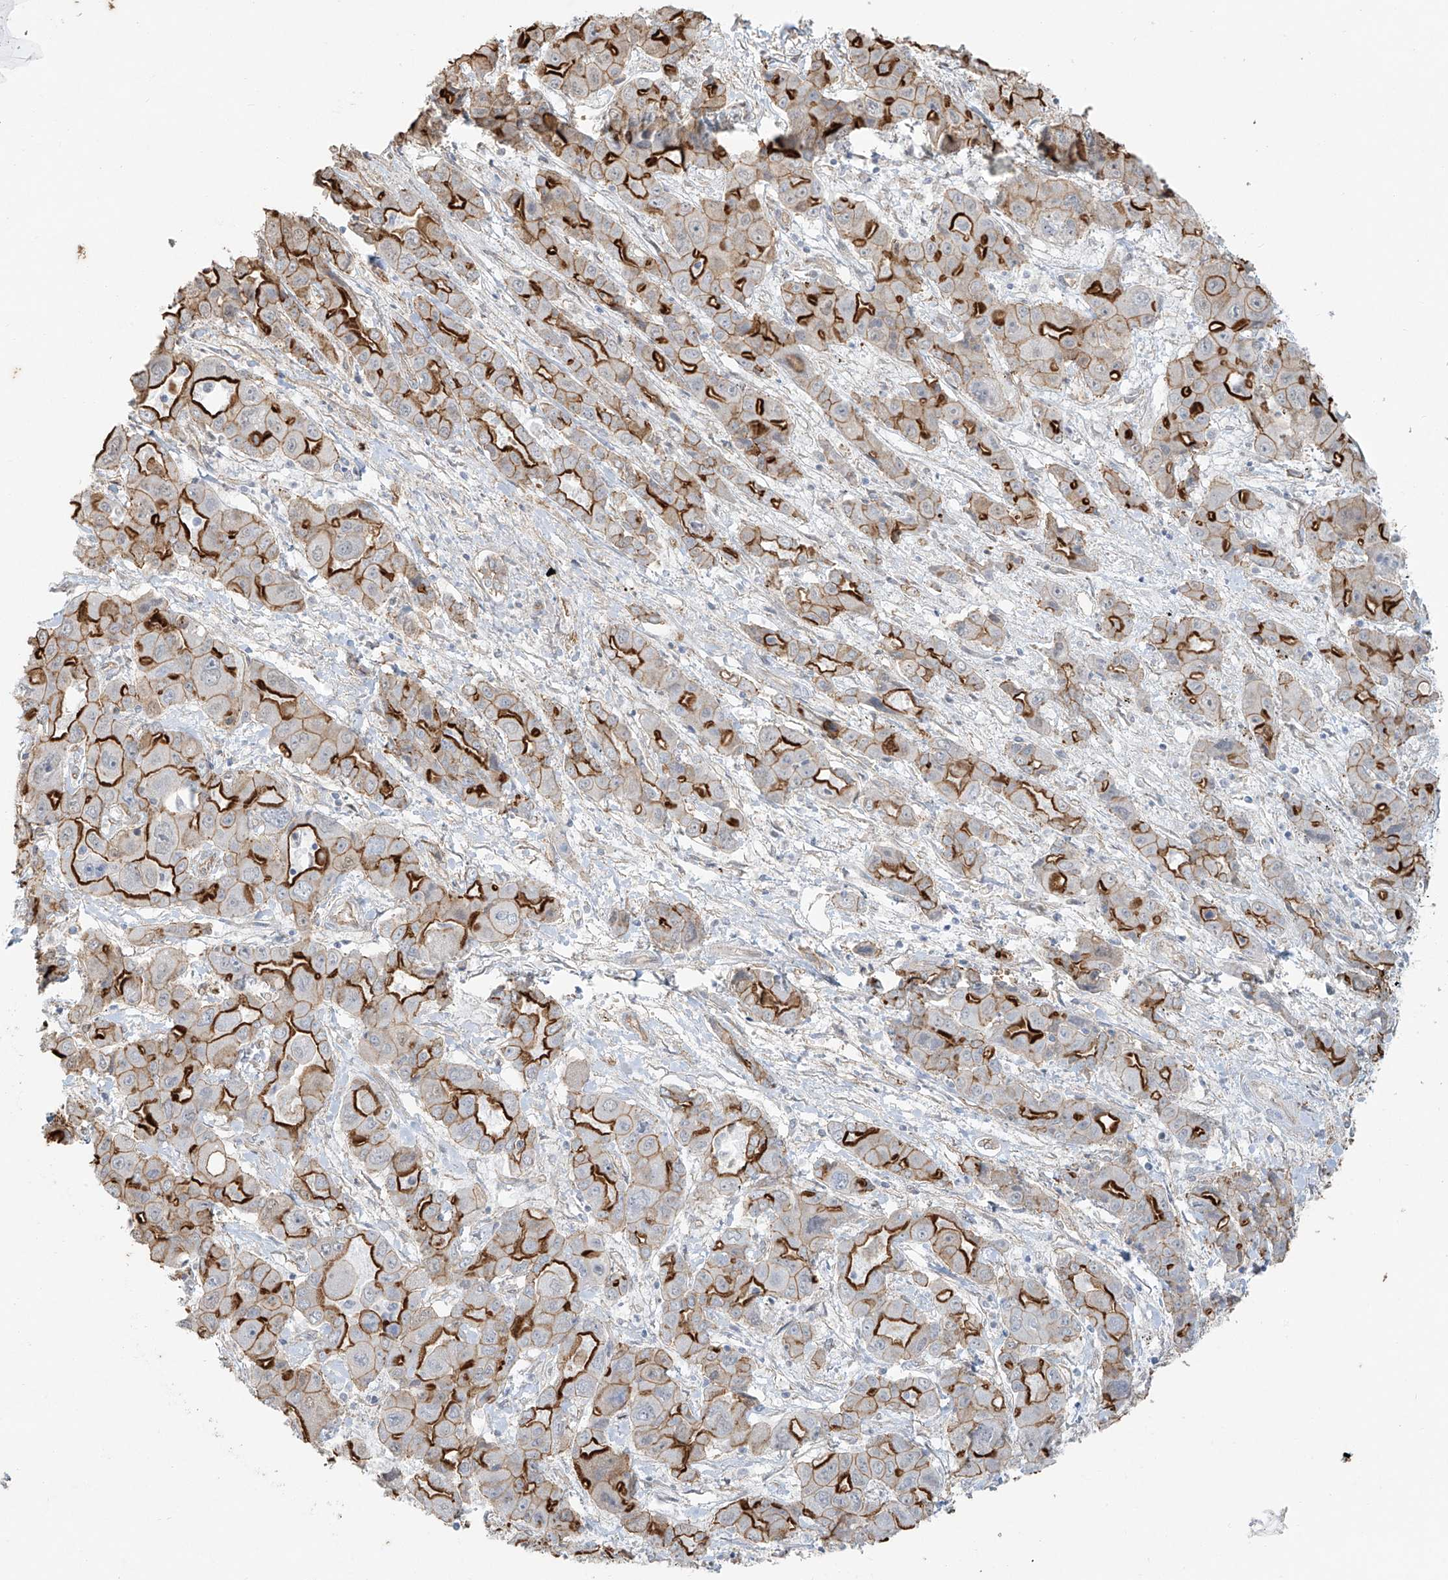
{"staining": {"intensity": "strong", "quantity": "25%-75%", "location": "cytoplasmic/membranous"}, "tissue": "liver cancer", "cell_type": "Tumor cells", "image_type": "cancer", "snomed": [{"axis": "morphology", "description": "Cholangiocarcinoma"}, {"axis": "topography", "description": "Liver"}], "caption": "Immunohistochemistry staining of liver cancer, which shows high levels of strong cytoplasmic/membranous expression in approximately 25%-75% of tumor cells indicating strong cytoplasmic/membranous protein staining. The staining was performed using DAB (3,3'-diaminobenzidine) (brown) for protein detection and nuclei were counterstained in hematoxylin (blue).", "gene": "TUBE1", "patient": {"sex": "male", "age": 67}}